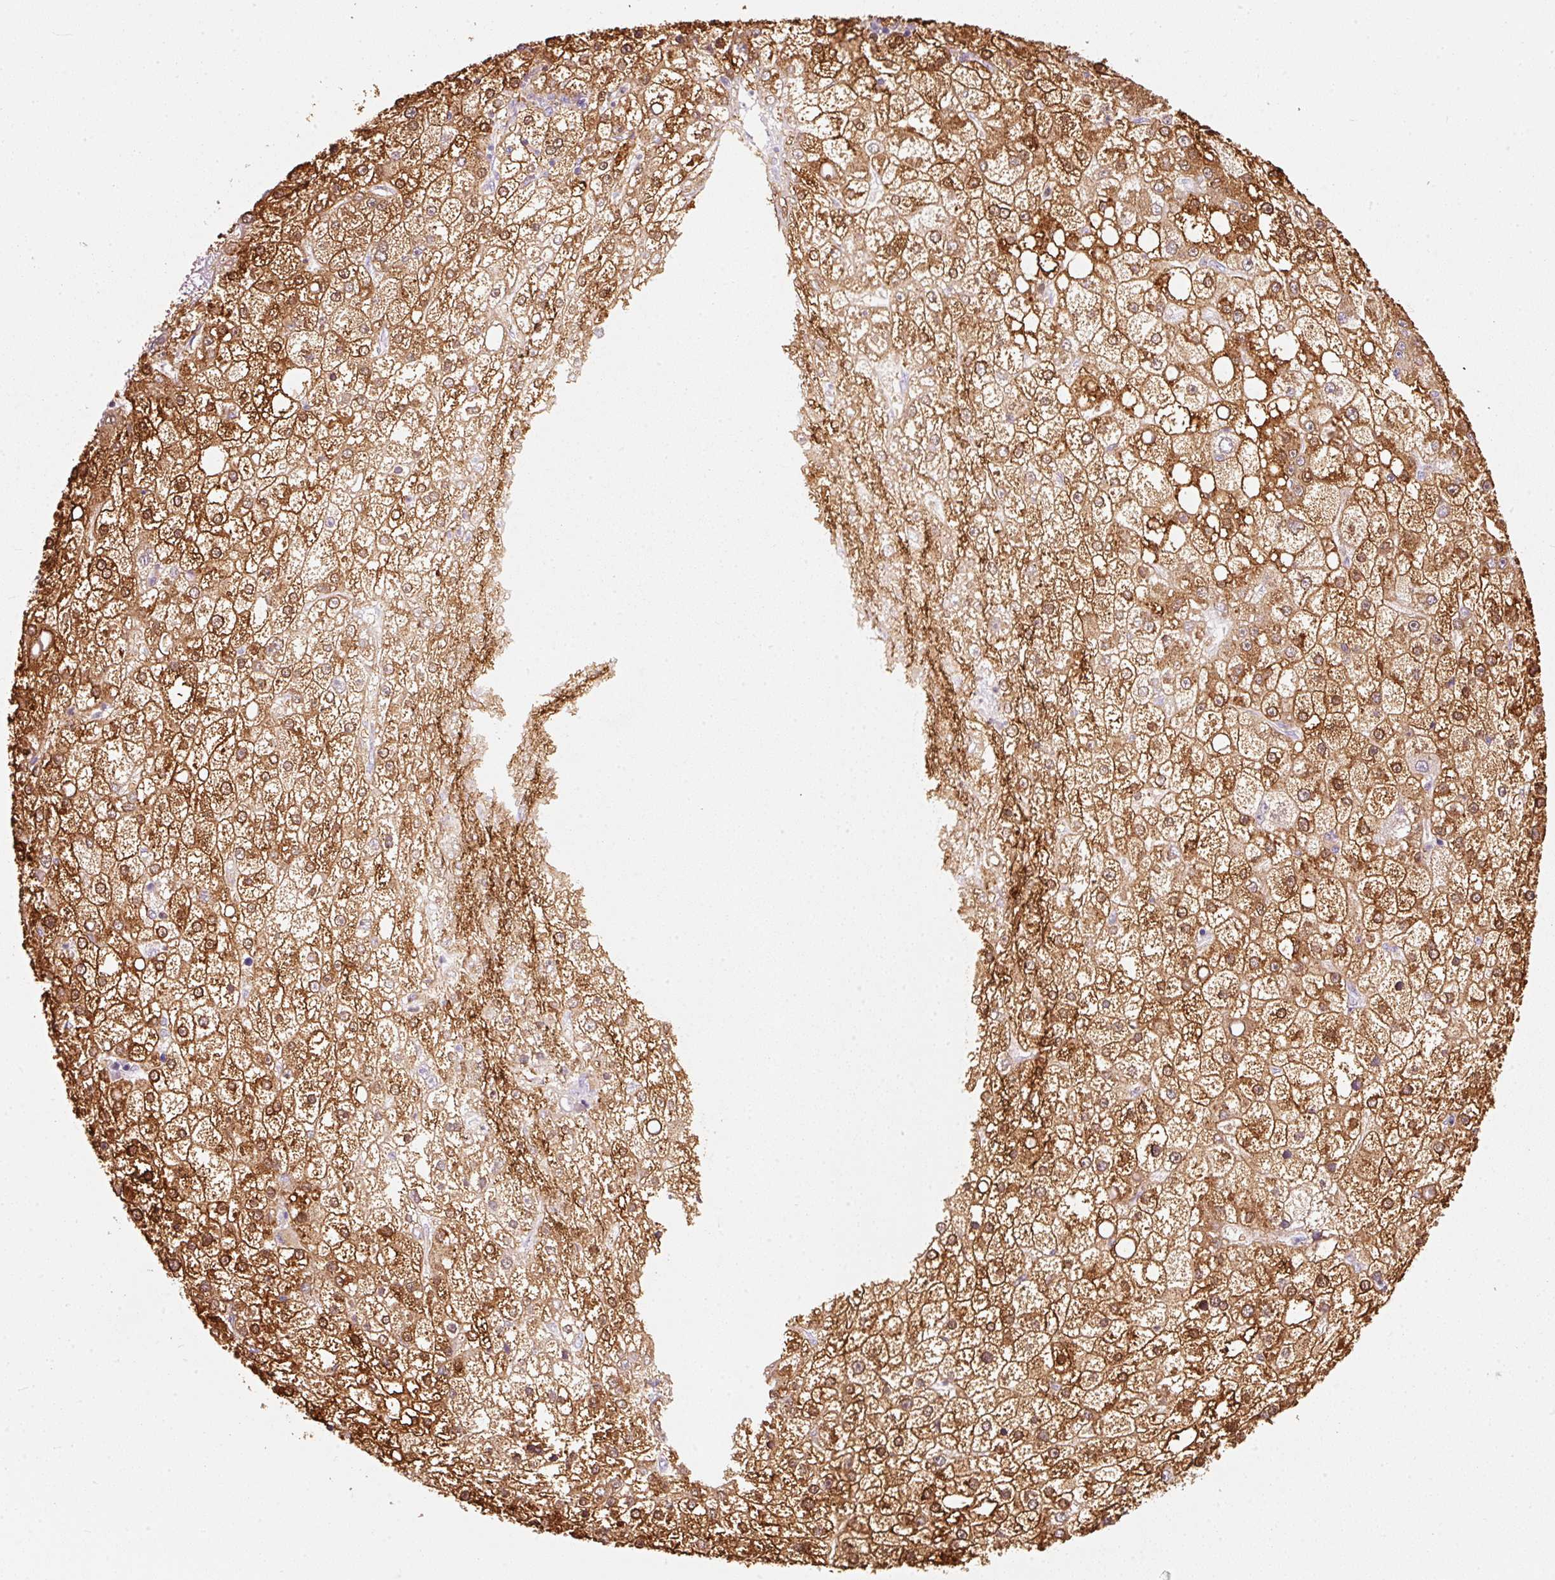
{"staining": {"intensity": "strong", "quantity": ">75%", "location": "cytoplasmic/membranous,nuclear"}, "tissue": "liver cancer", "cell_type": "Tumor cells", "image_type": "cancer", "snomed": [{"axis": "morphology", "description": "Carcinoma, Hepatocellular, NOS"}, {"axis": "topography", "description": "Liver"}], "caption": "Protein analysis of liver hepatocellular carcinoma tissue reveals strong cytoplasmic/membranous and nuclear positivity in approximately >75% of tumor cells.", "gene": "IQGAP2", "patient": {"sex": "male", "age": 67}}